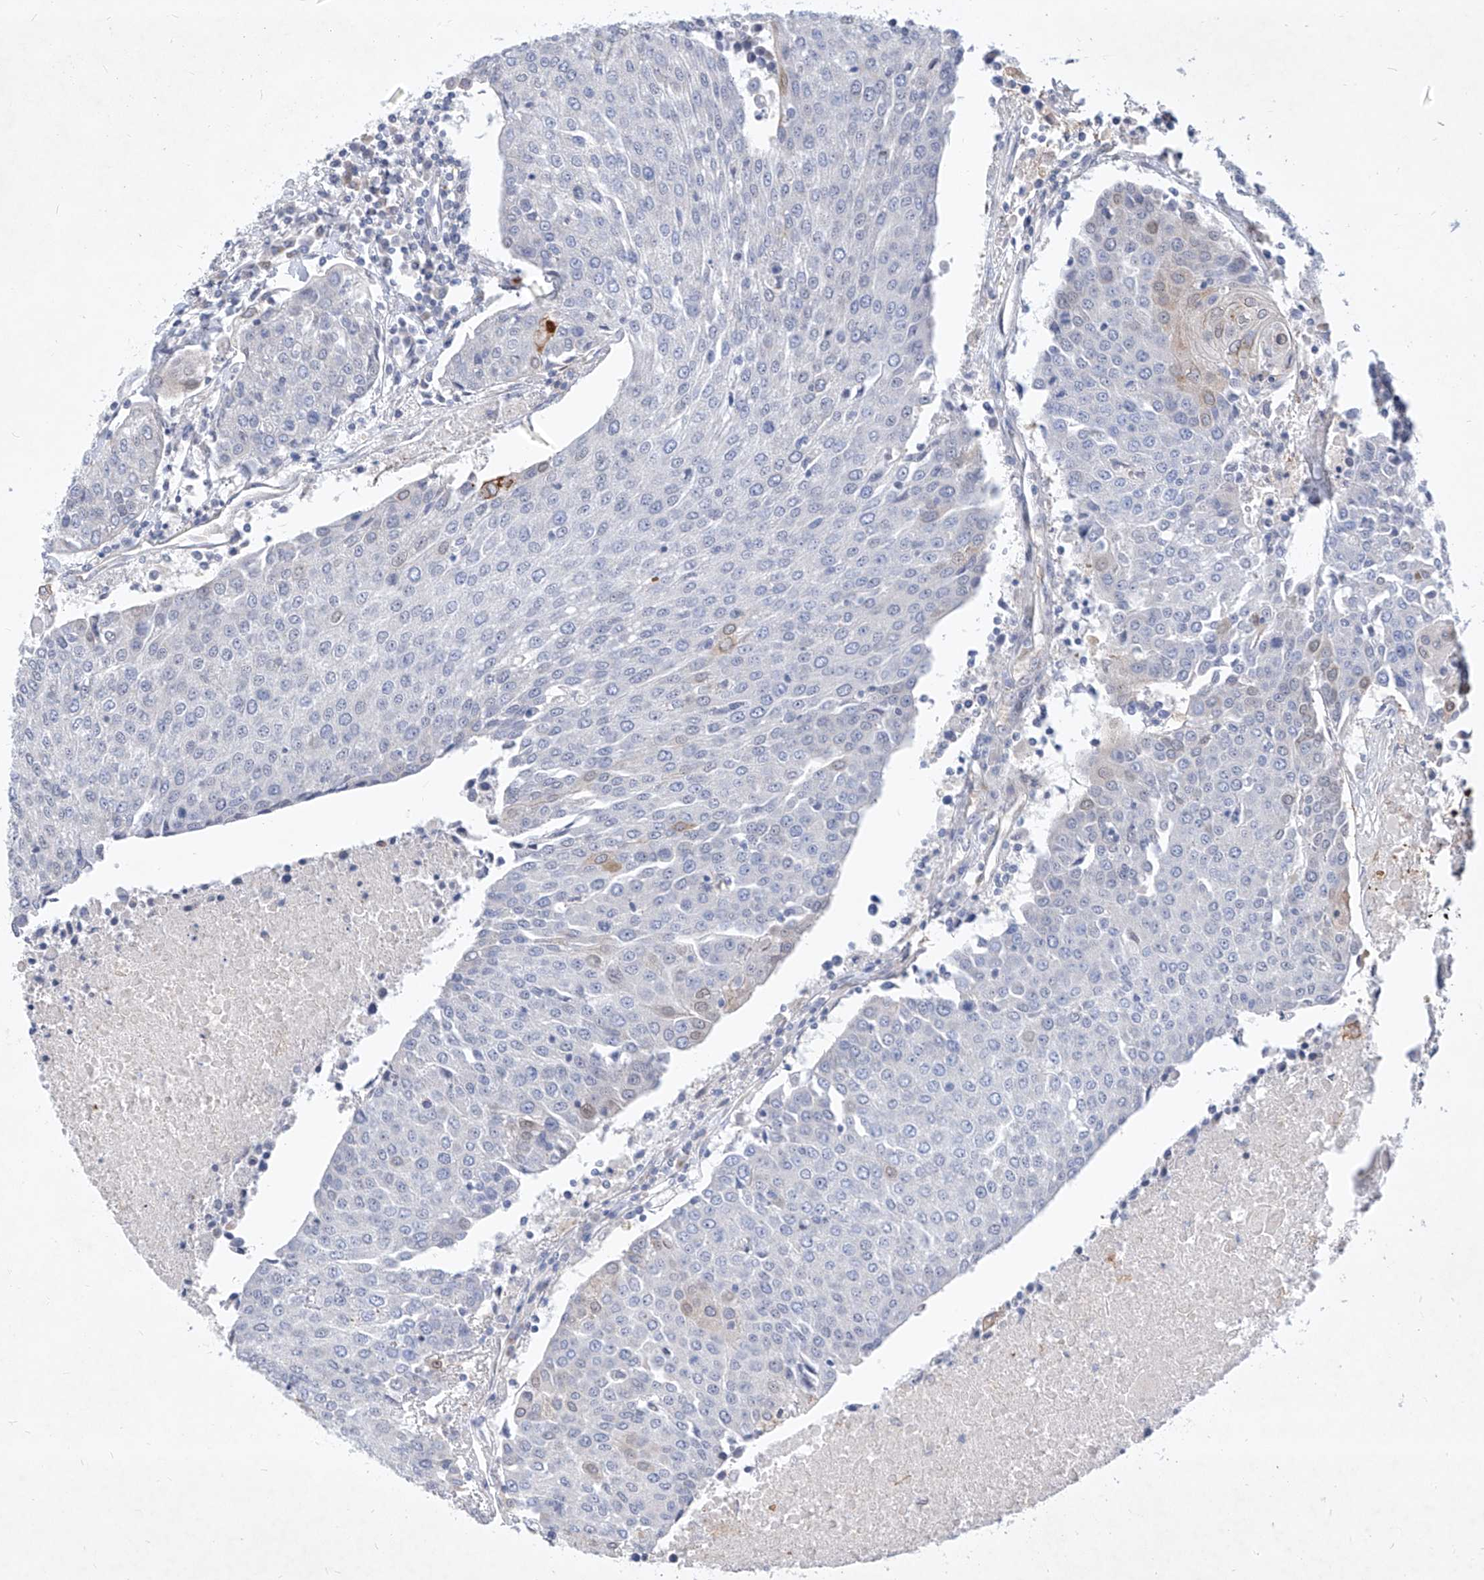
{"staining": {"intensity": "negative", "quantity": "none", "location": "none"}, "tissue": "urothelial cancer", "cell_type": "Tumor cells", "image_type": "cancer", "snomed": [{"axis": "morphology", "description": "Urothelial carcinoma, High grade"}, {"axis": "topography", "description": "Urinary bladder"}], "caption": "DAB immunohistochemical staining of human high-grade urothelial carcinoma reveals no significant expression in tumor cells.", "gene": "MX2", "patient": {"sex": "female", "age": 85}}